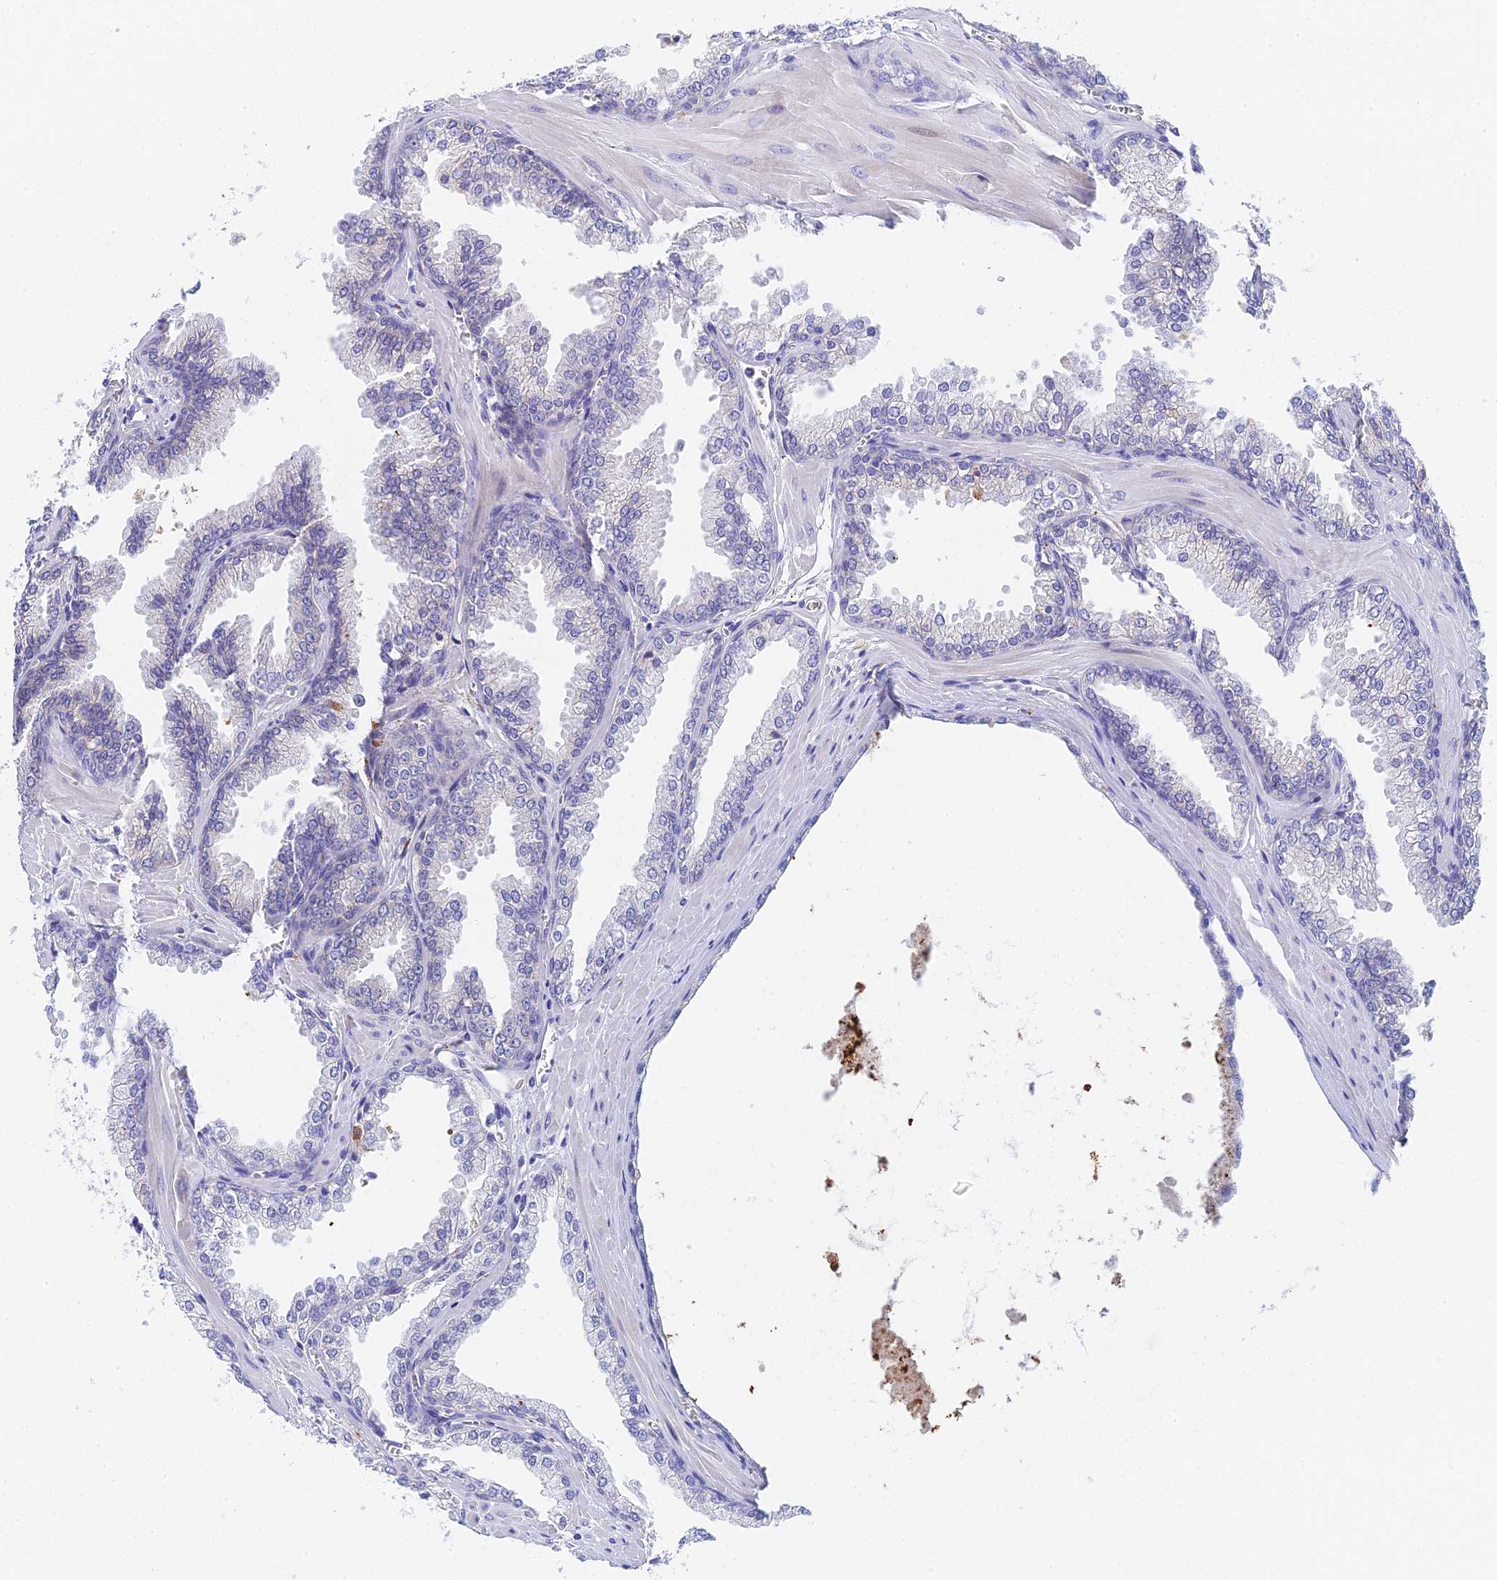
{"staining": {"intensity": "negative", "quantity": "none", "location": "none"}, "tissue": "prostate cancer", "cell_type": "Tumor cells", "image_type": "cancer", "snomed": [{"axis": "morphology", "description": "Adenocarcinoma, Low grade"}, {"axis": "topography", "description": "Prostate"}], "caption": "Tumor cells are negative for brown protein staining in prostate cancer.", "gene": "ADAMTS13", "patient": {"sex": "male", "age": 67}}